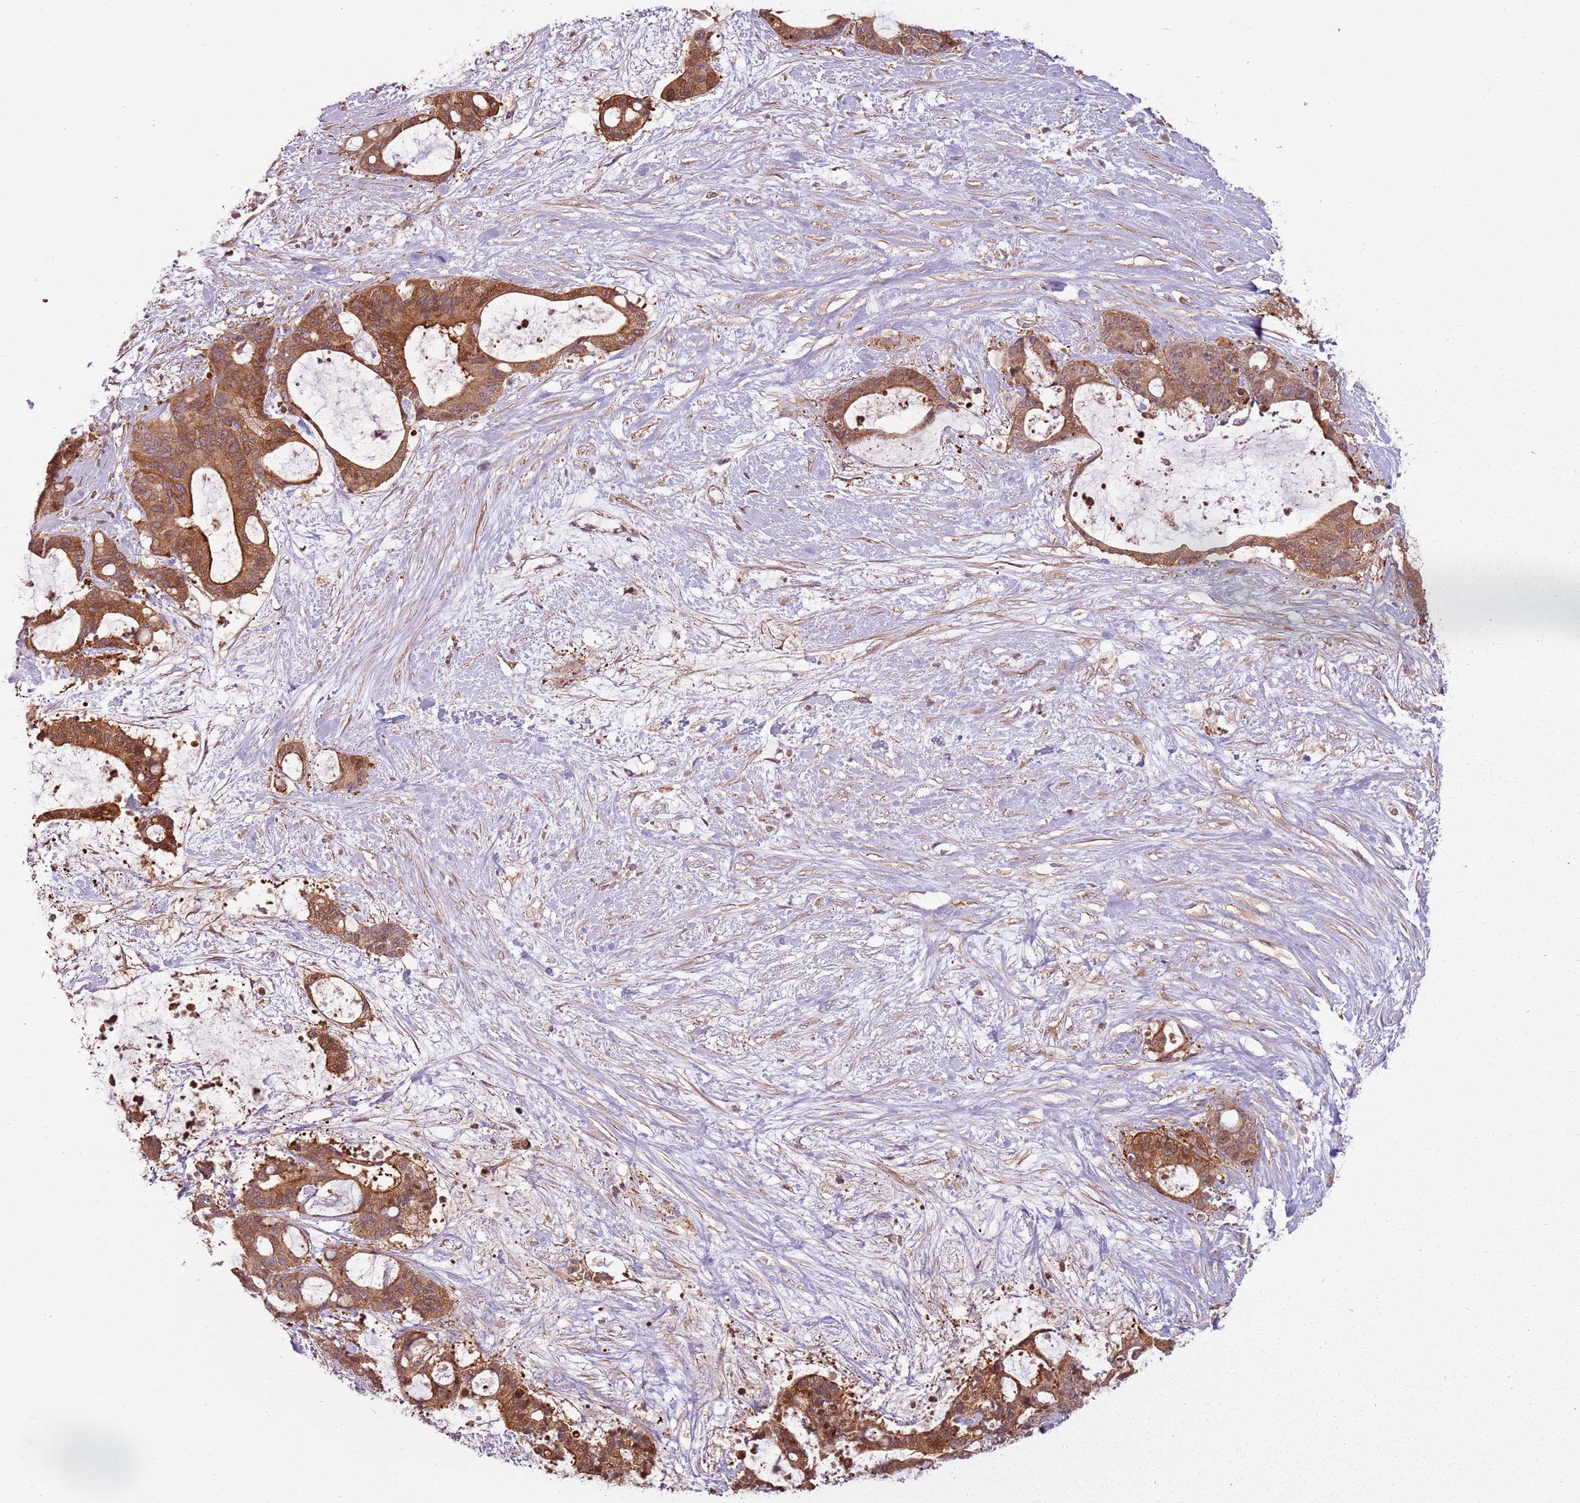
{"staining": {"intensity": "strong", "quantity": ">75%", "location": "cytoplasmic/membranous"}, "tissue": "liver cancer", "cell_type": "Tumor cells", "image_type": "cancer", "snomed": [{"axis": "morphology", "description": "Normal tissue, NOS"}, {"axis": "morphology", "description": "Cholangiocarcinoma"}, {"axis": "topography", "description": "Liver"}, {"axis": "topography", "description": "Peripheral nerve tissue"}], "caption": "Strong cytoplasmic/membranous positivity for a protein is present in approximately >75% of tumor cells of liver cancer (cholangiocarcinoma) using immunohistochemistry.", "gene": "RPL21", "patient": {"sex": "female", "age": 73}}